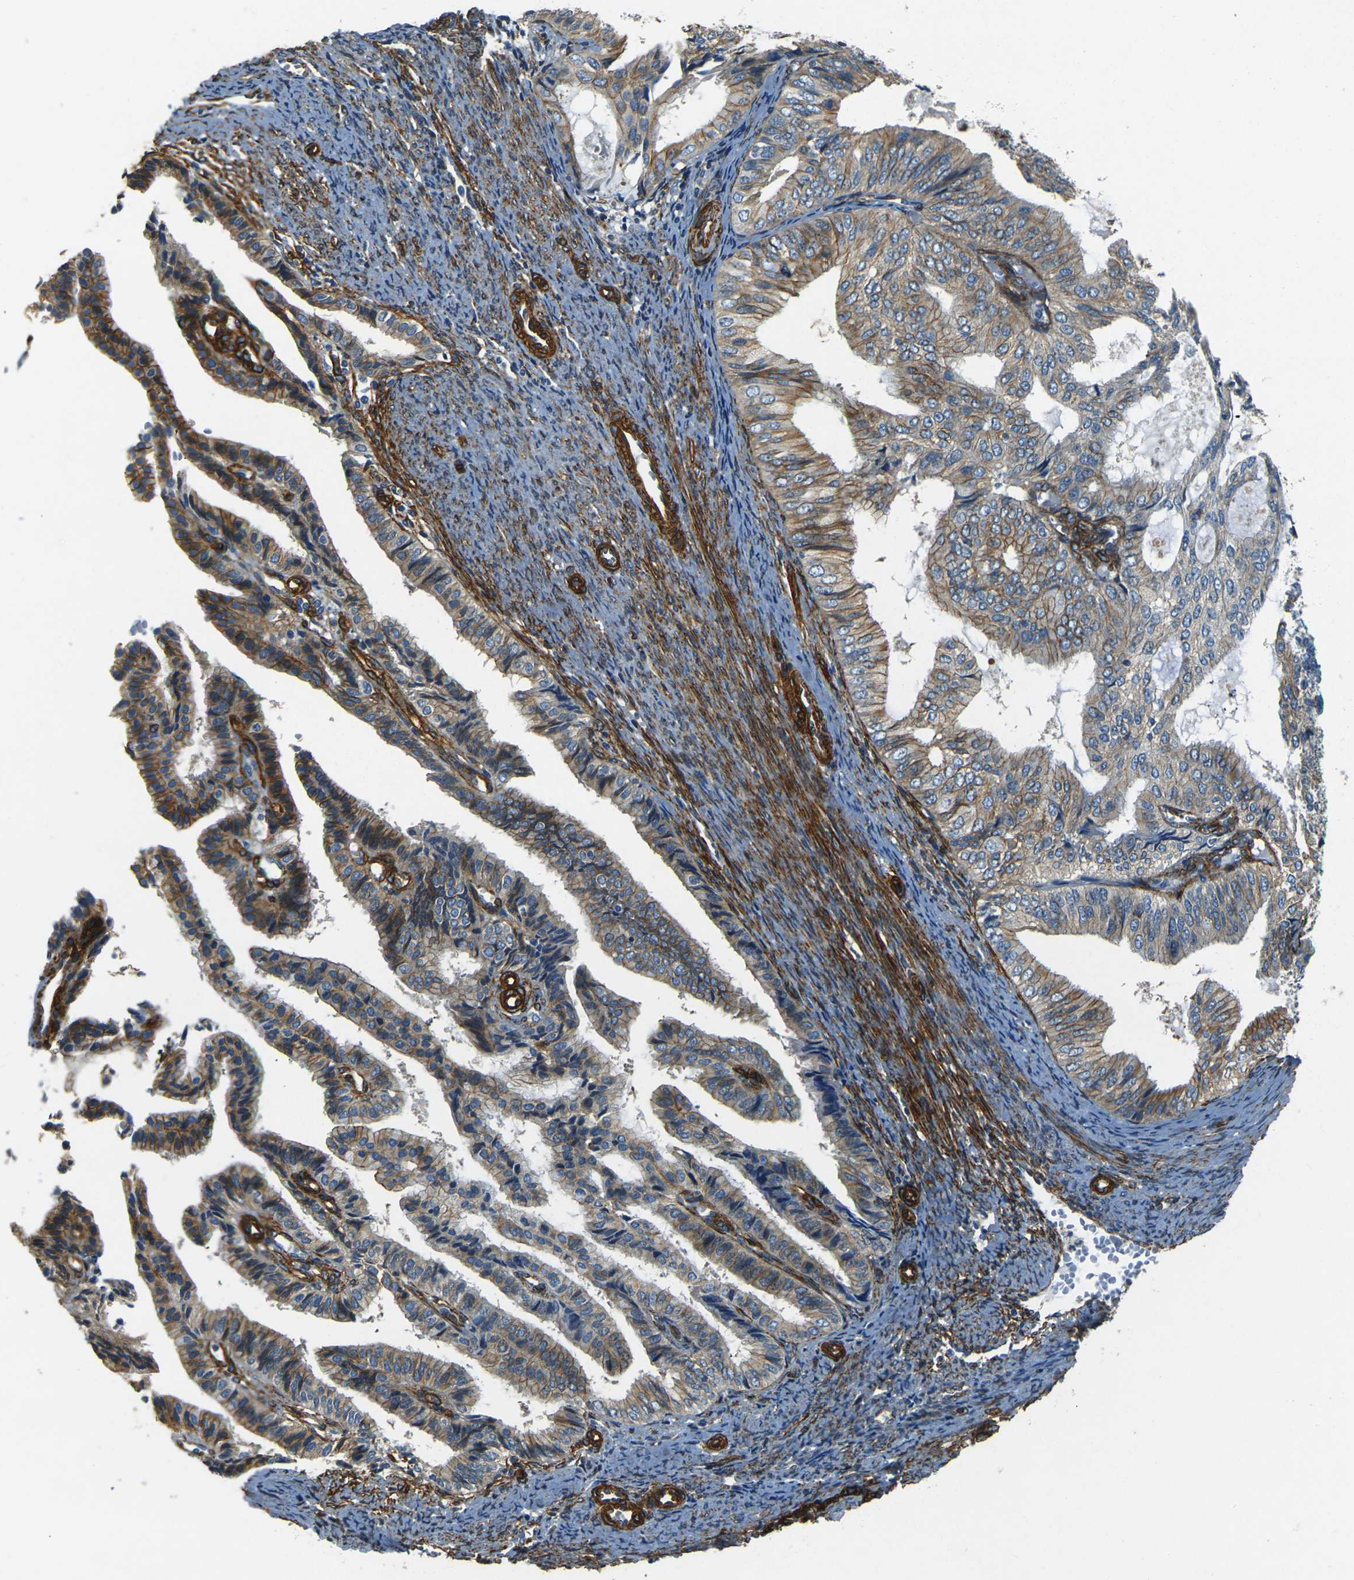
{"staining": {"intensity": "weak", "quantity": ">75%", "location": "cytoplasmic/membranous"}, "tissue": "endometrial cancer", "cell_type": "Tumor cells", "image_type": "cancer", "snomed": [{"axis": "morphology", "description": "Adenocarcinoma, NOS"}, {"axis": "topography", "description": "Endometrium"}], "caption": "A high-resolution image shows immunohistochemistry staining of endometrial adenocarcinoma, which exhibits weak cytoplasmic/membranous staining in about >75% of tumor cells. Nuclei are stained in blue.", "gene": "EPHA7", "patient": {"sex": "female", "age": 58}}